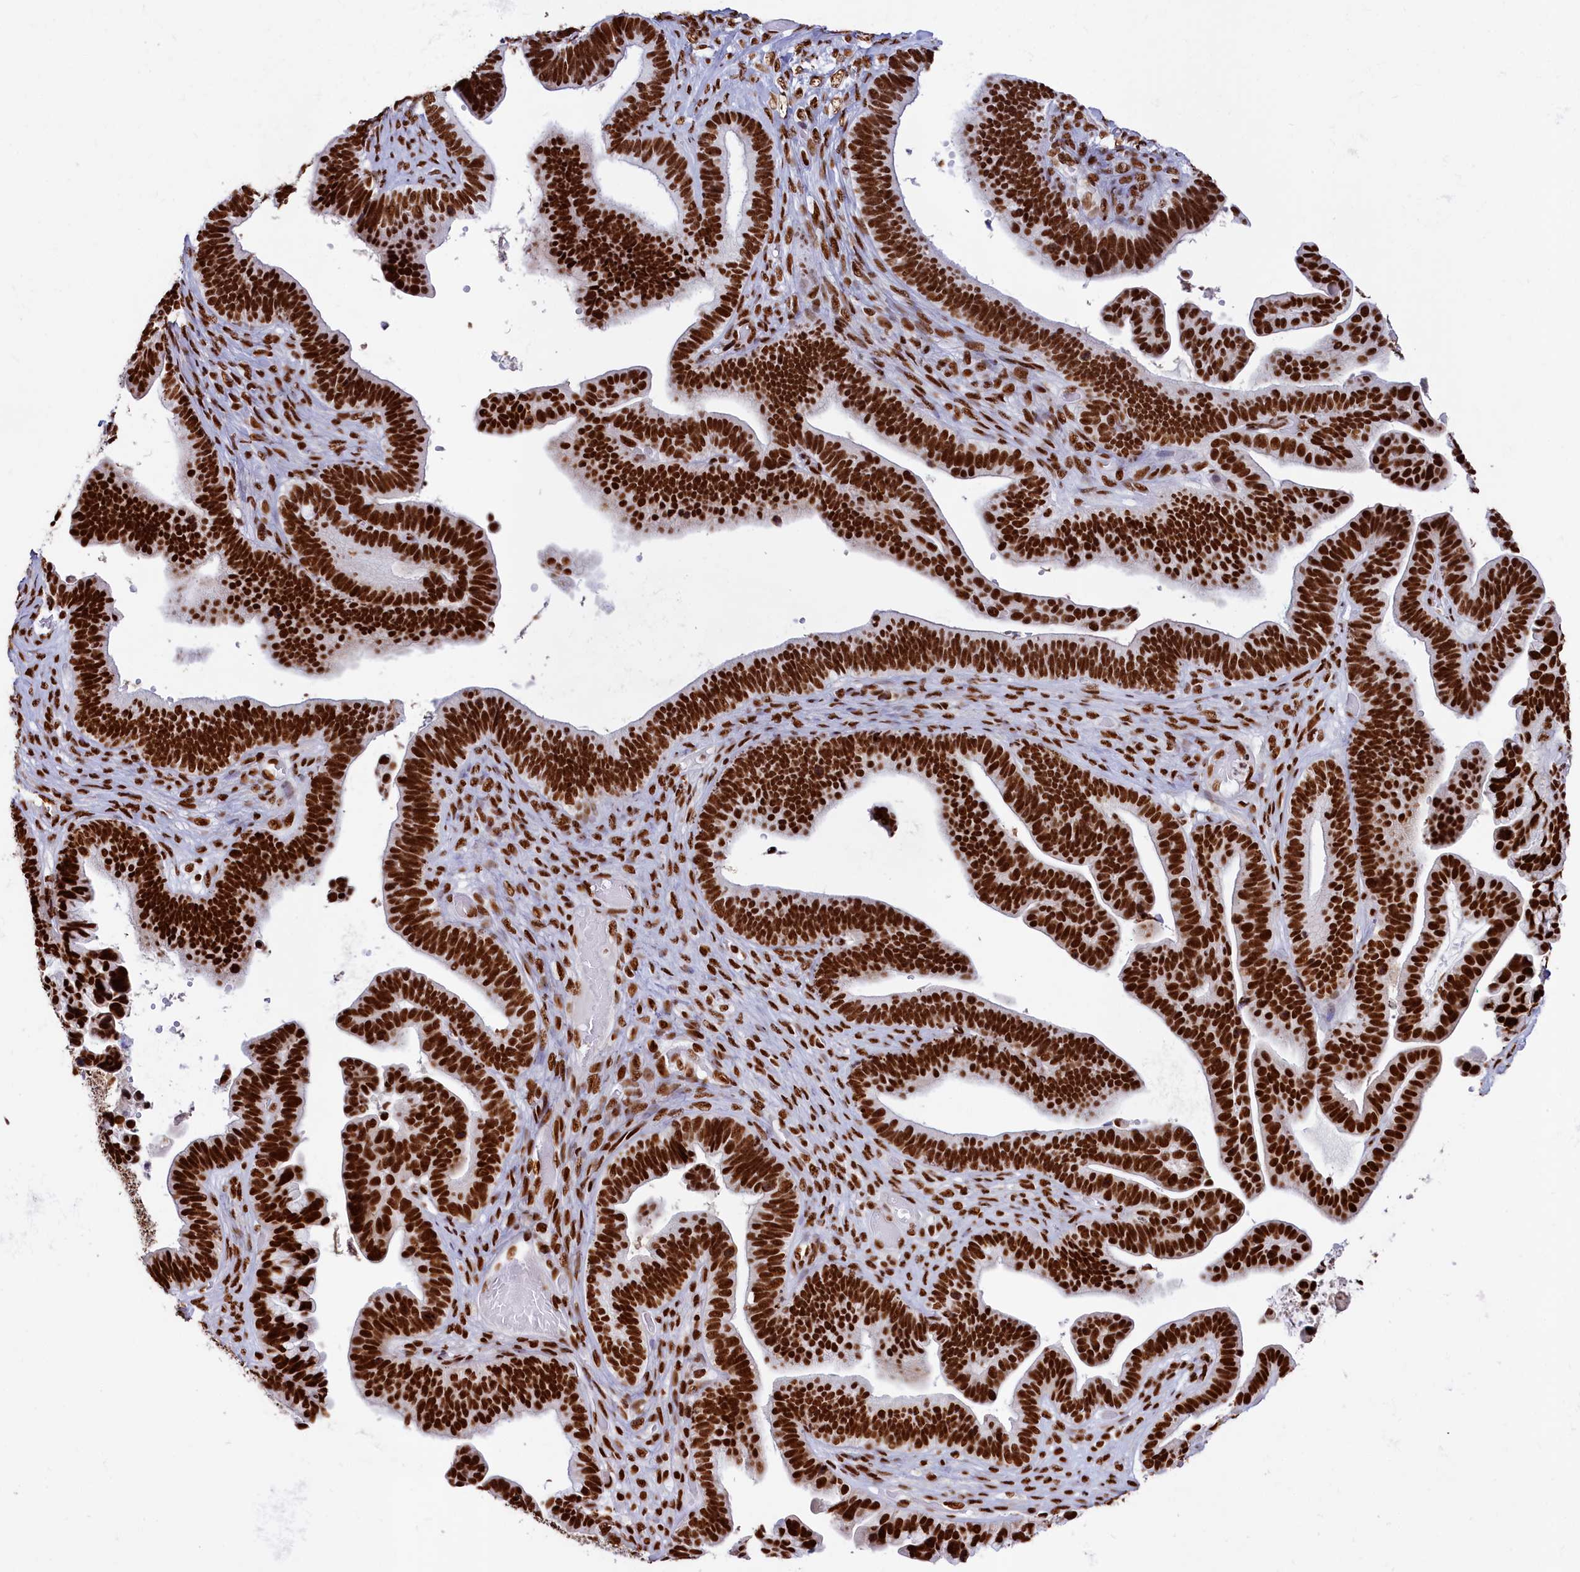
{"staining": {"intensity": "strong", "quantity": ">75%", "location": "nuclear"}, "tissue": "ovarian cancer", "cell_type": "Tumor cells", "image_type": "cancer", "snomed": [{"axis": "morphology", "description": "Cystadenocarcinoma, serous, NOS"}, {"axis": "topography", "description": "Ovary"}], "caption": "Strong nuclear positivity for a protein is appreciated in approximately >75% of tumor cells of serous cystadenocarcinoma (ovarian) using immunohistochemistry.", "gene": "SNRNP70", "patient": {"sex": "female", "age": 56}}